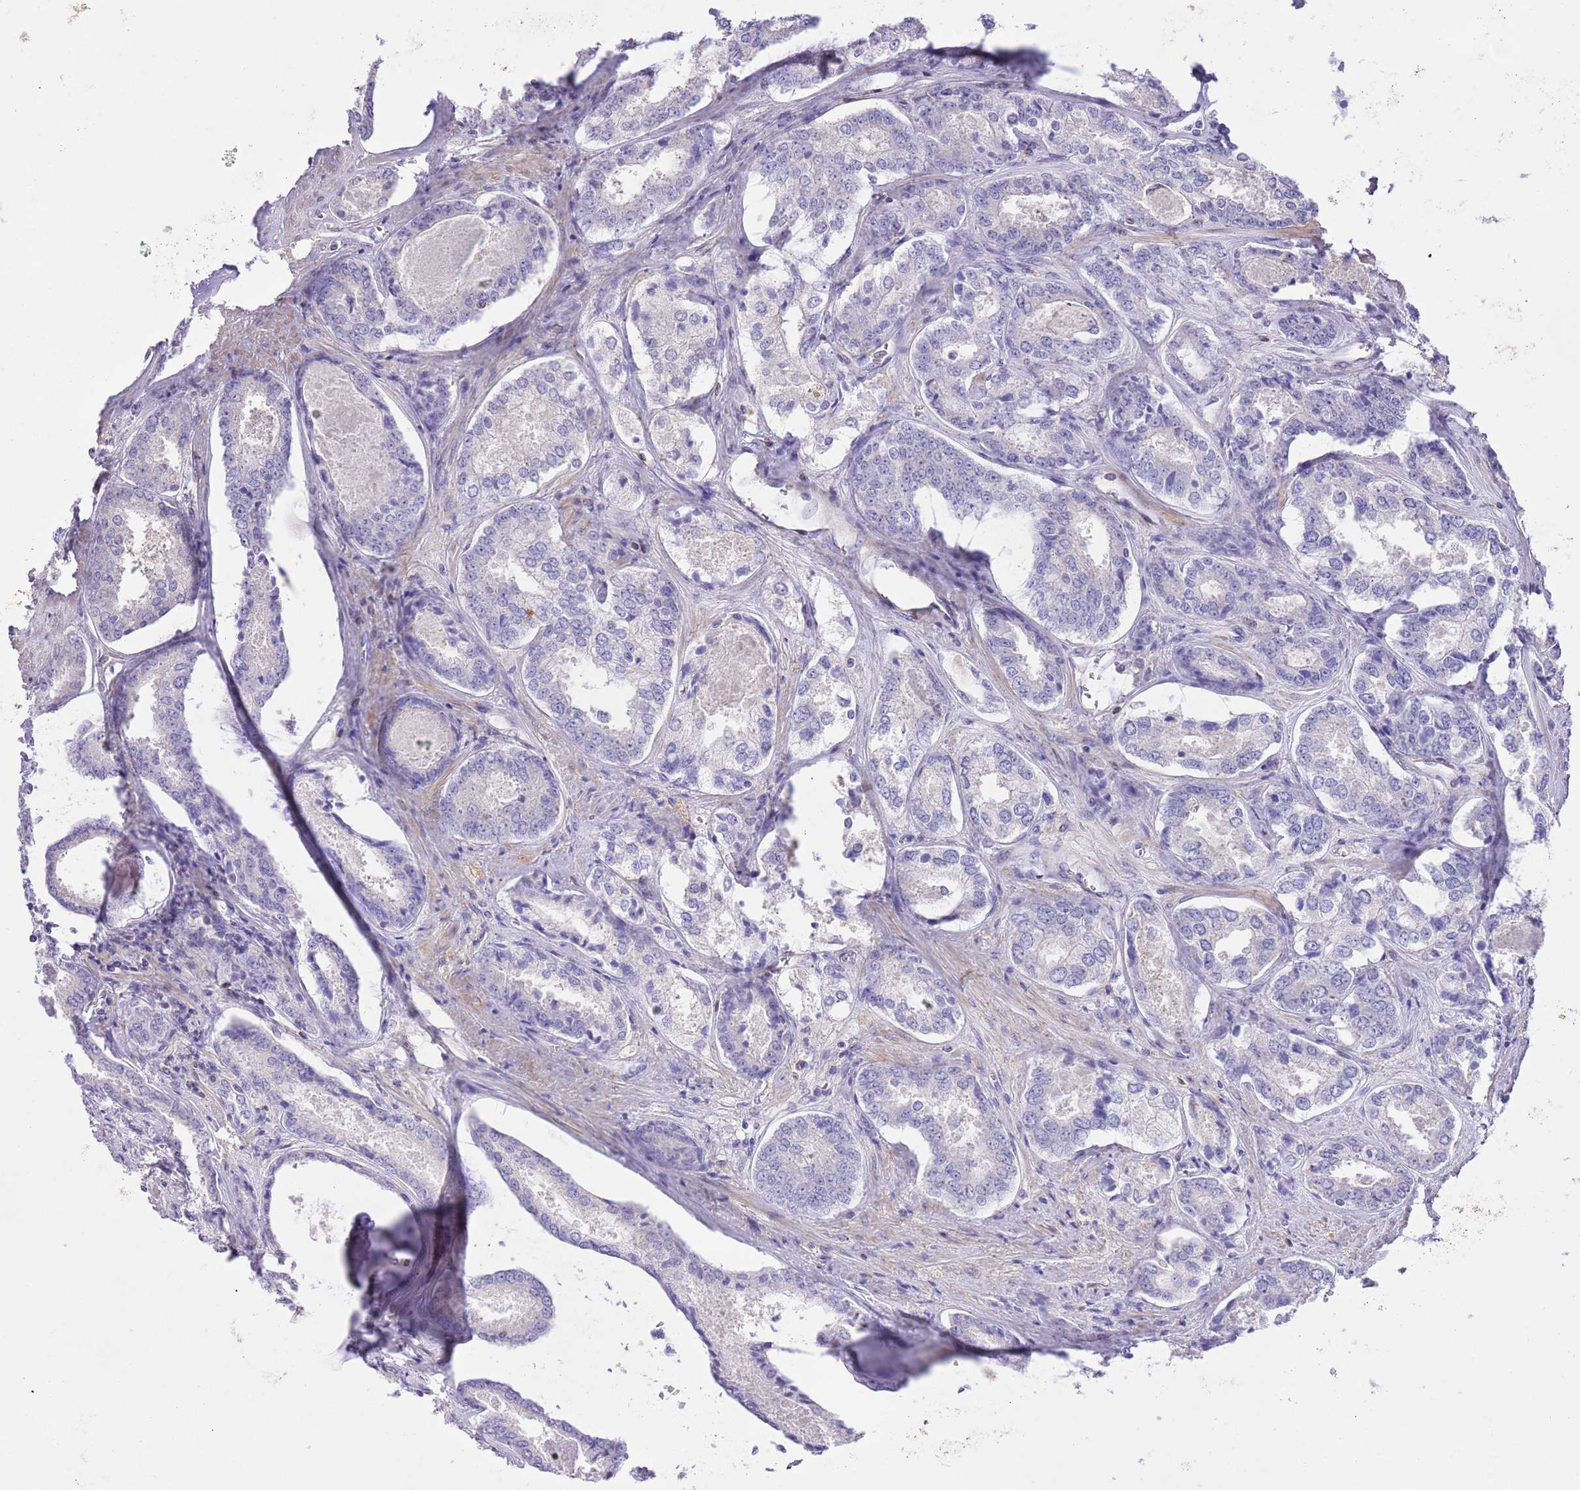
{"staining": {"intensity": "negative", "quantity": "none", "location": "none"}, "tissue": "prostate cancer", "cell_type": "Tumor cells", "image_type": "cancer", "snomed": [{"axis": "morphology", "description": "Adenocarcinoma, Low grade"}, {"axis": "topography", "description": "Prostate"}], "caption": "Tumor cells show no significant protein positivity in low-grade adenocarcinoma (prostate). Nuclei are stained in blue.", "gene": "PRR32", "patient": {"sex": "male", "age": 68}}